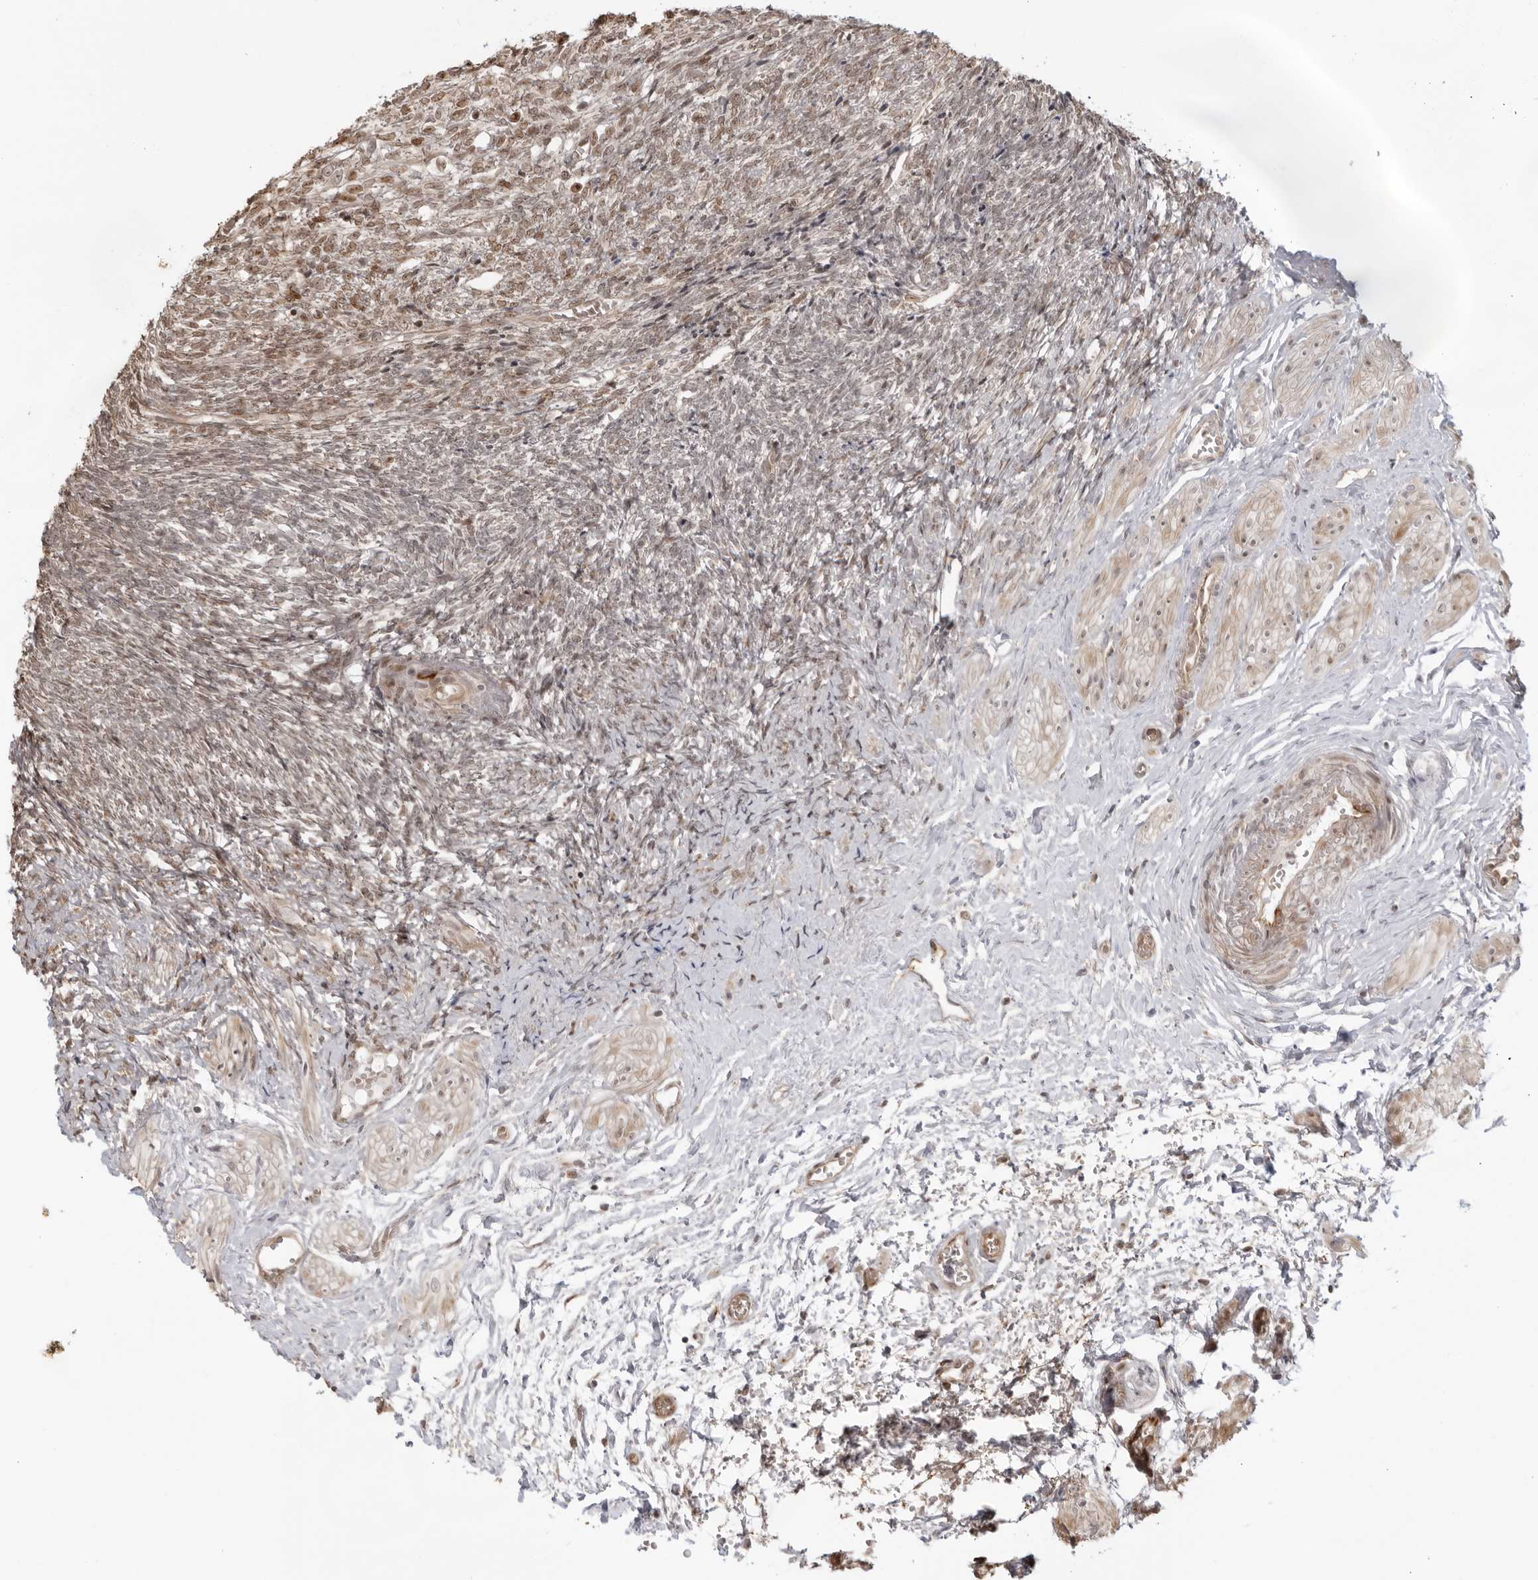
{"staining": {"intensity": "weak", "quantity": "25%-75%", "location": "nuclear"}, "tissue": "ovary", "cell_type": "Ovarian stroma cells", "image_type": "normal", "snomed": [{"axis": "morphology", "description": "Normal tissue, NOS"}, {"axis": "topography", "description": "Ovary"}], "caption": "Ovary stained with immunohistochemistry (IHC) exhibits weak nuclear expression in approximately 25%-75% of ovarian stroma cells.", "gene": "TCF21", "patient": {"sex": "female", "age": 41}}